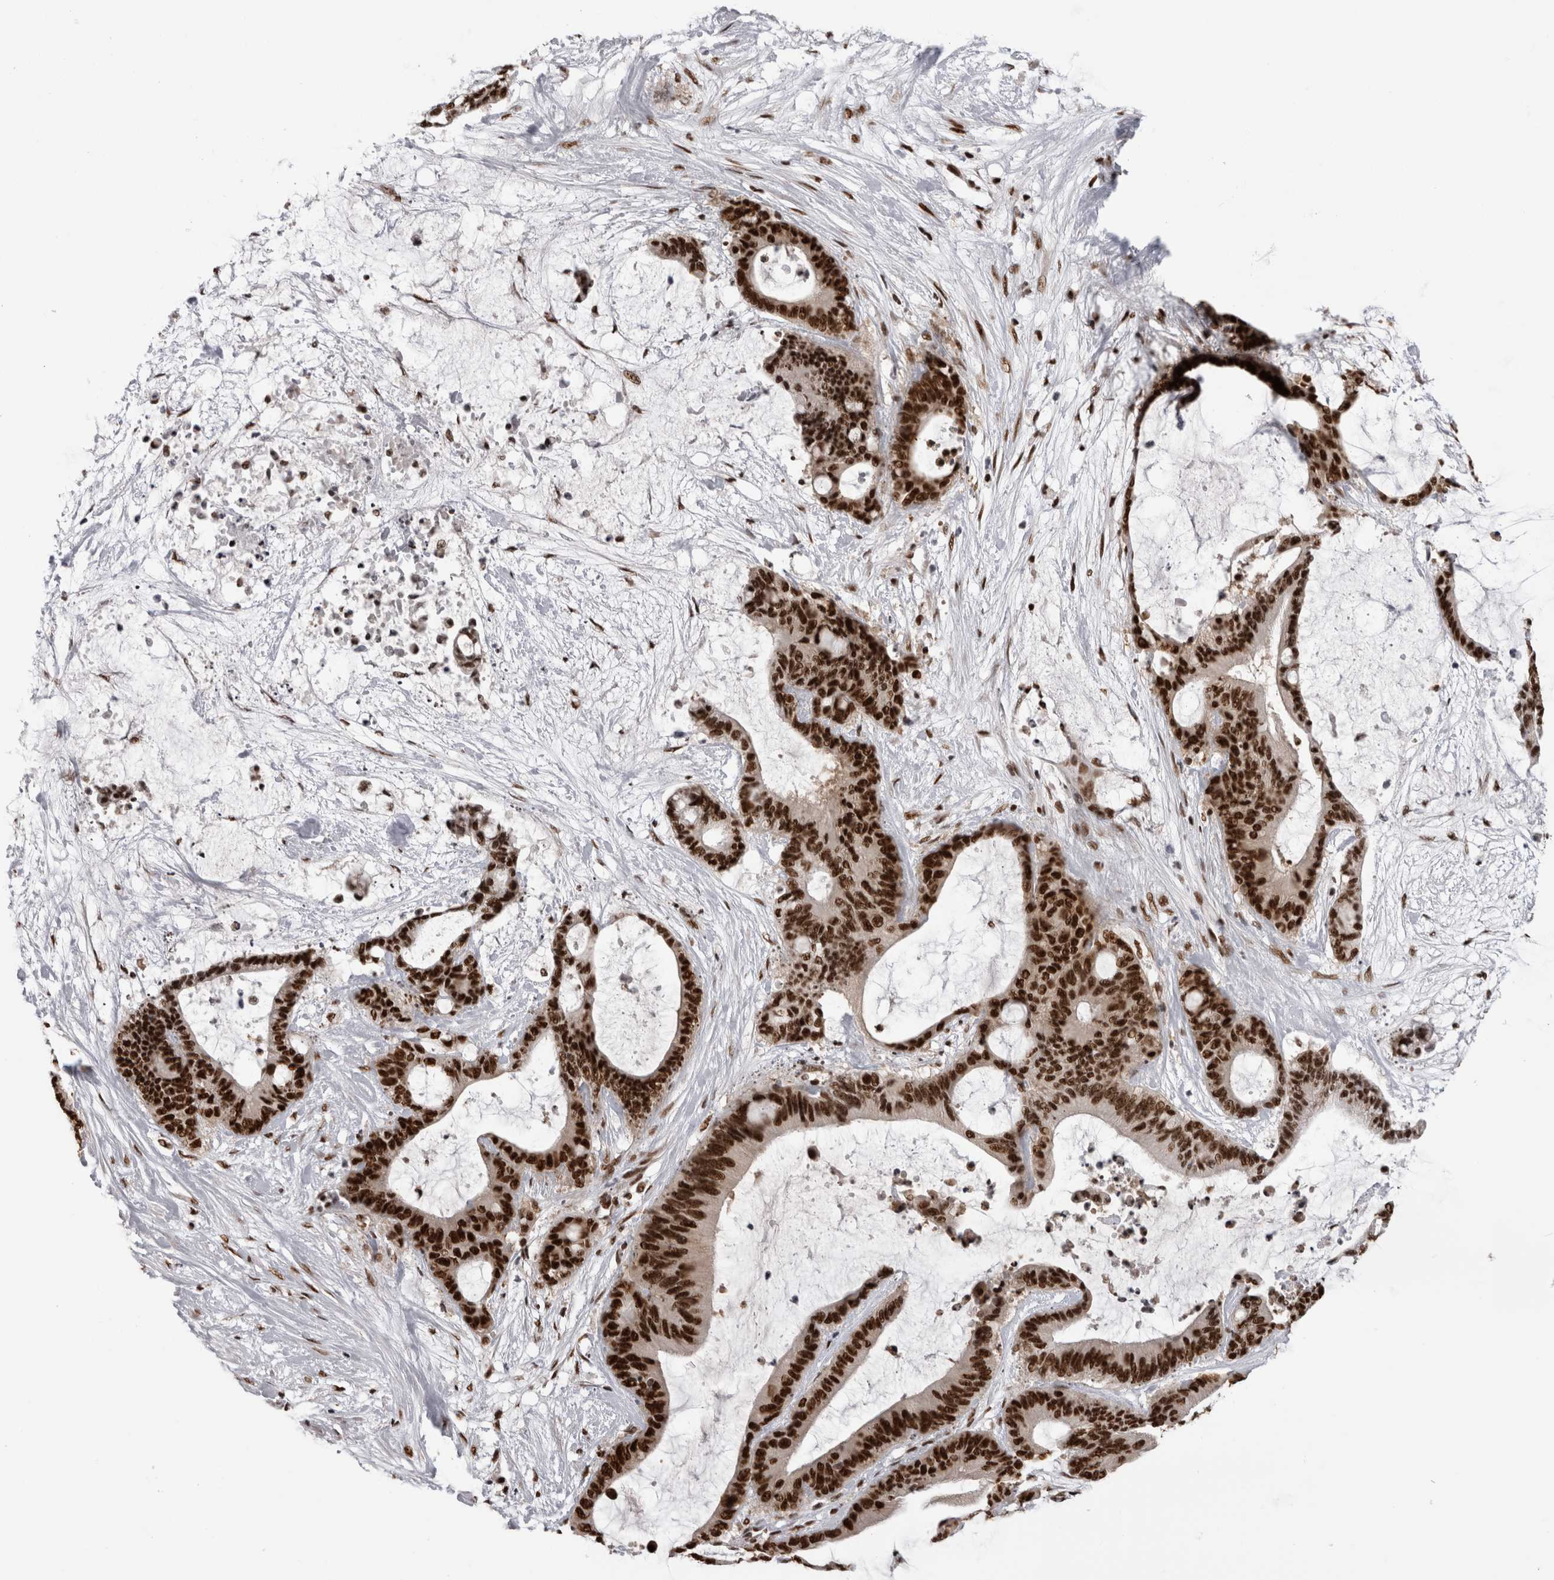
{"staining": {"intensity": "strong", "quantity": ">75%", "location": "nuclear"}, "tissue": "liver cancer", "cell_type": "Tumor cells", "image_type": "cancer", "snomed": [{"axis": "morphology", "description": "Cholangiocarcinoma"}, {"axis": "topography", "description": "Liver"}], "caption": "Immunohistochemical staining of liver cancer (cholangiocarcinoma) shows strong nuclear protein expression in approximately >75% of tumor cells.", "gene": "ZSCAN2", "patient": {"sex": "female", "age": 73}}